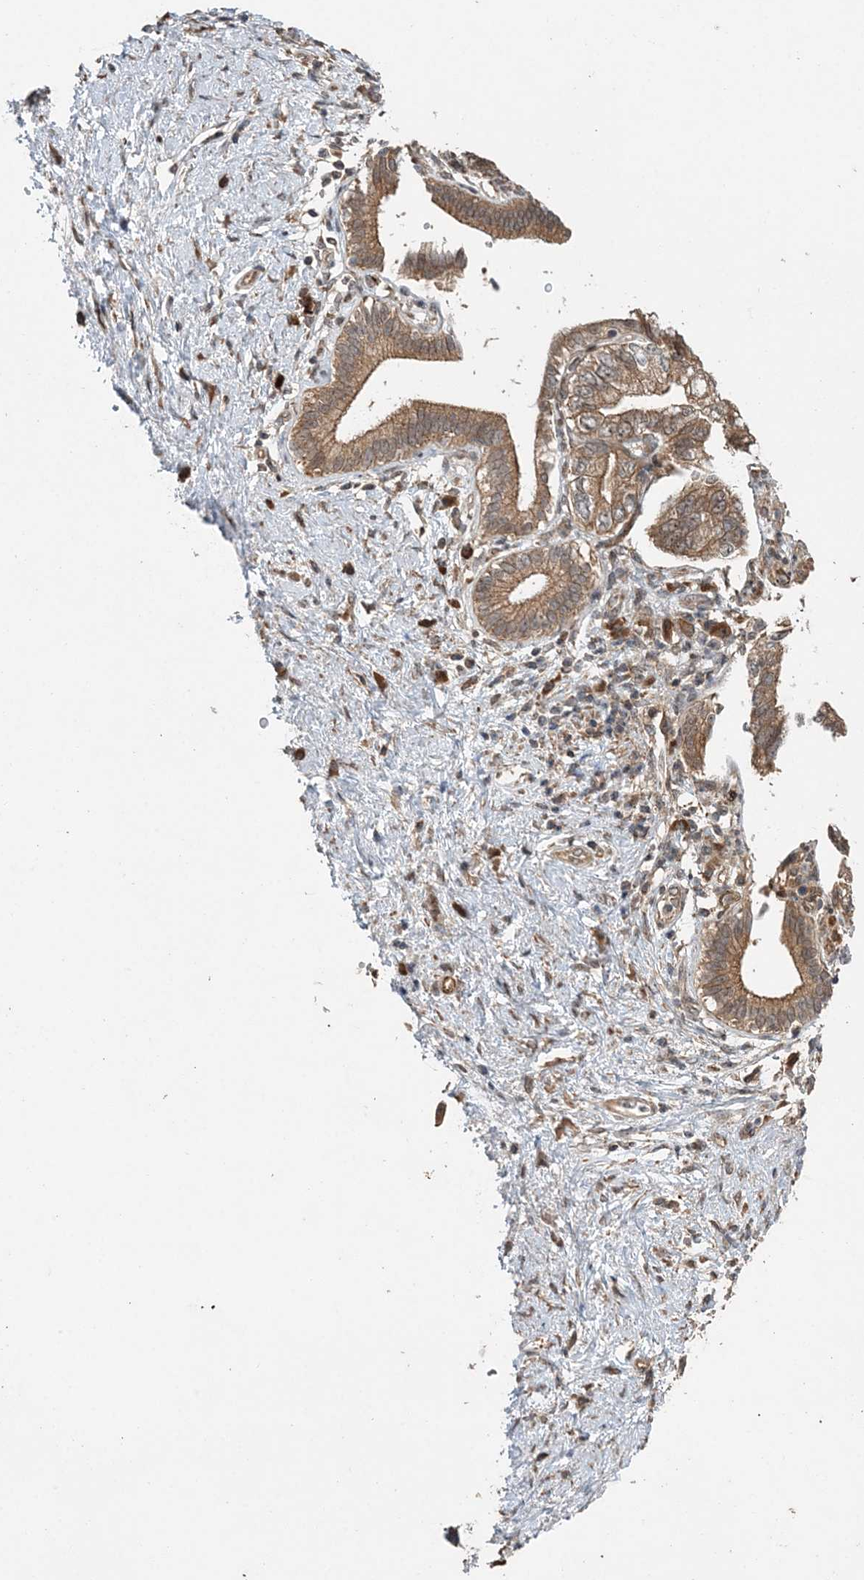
{"staining": {"intensity": "moderate", "quantity": ">75%", "location": "cytoplasmic/membranous"}, "tissue": "pancreatic cancer", "cell_type": "Tumor cells", "image_type": "cancer", "snomed": [{"axis": "morphology", "description": "Adenocarcinoma, NOS"}, {"axis": "topography", "description": "Pancreas"}], "caption": "Protein positivity by immunohistochemistry exhibits moderate cytoplasmic/membranous expression in approximately >75% of tumor cells in adenocarcinoma (pancreatic).", "gene": "UBTD2", "patient": {"sex": "female", "age": 73}}